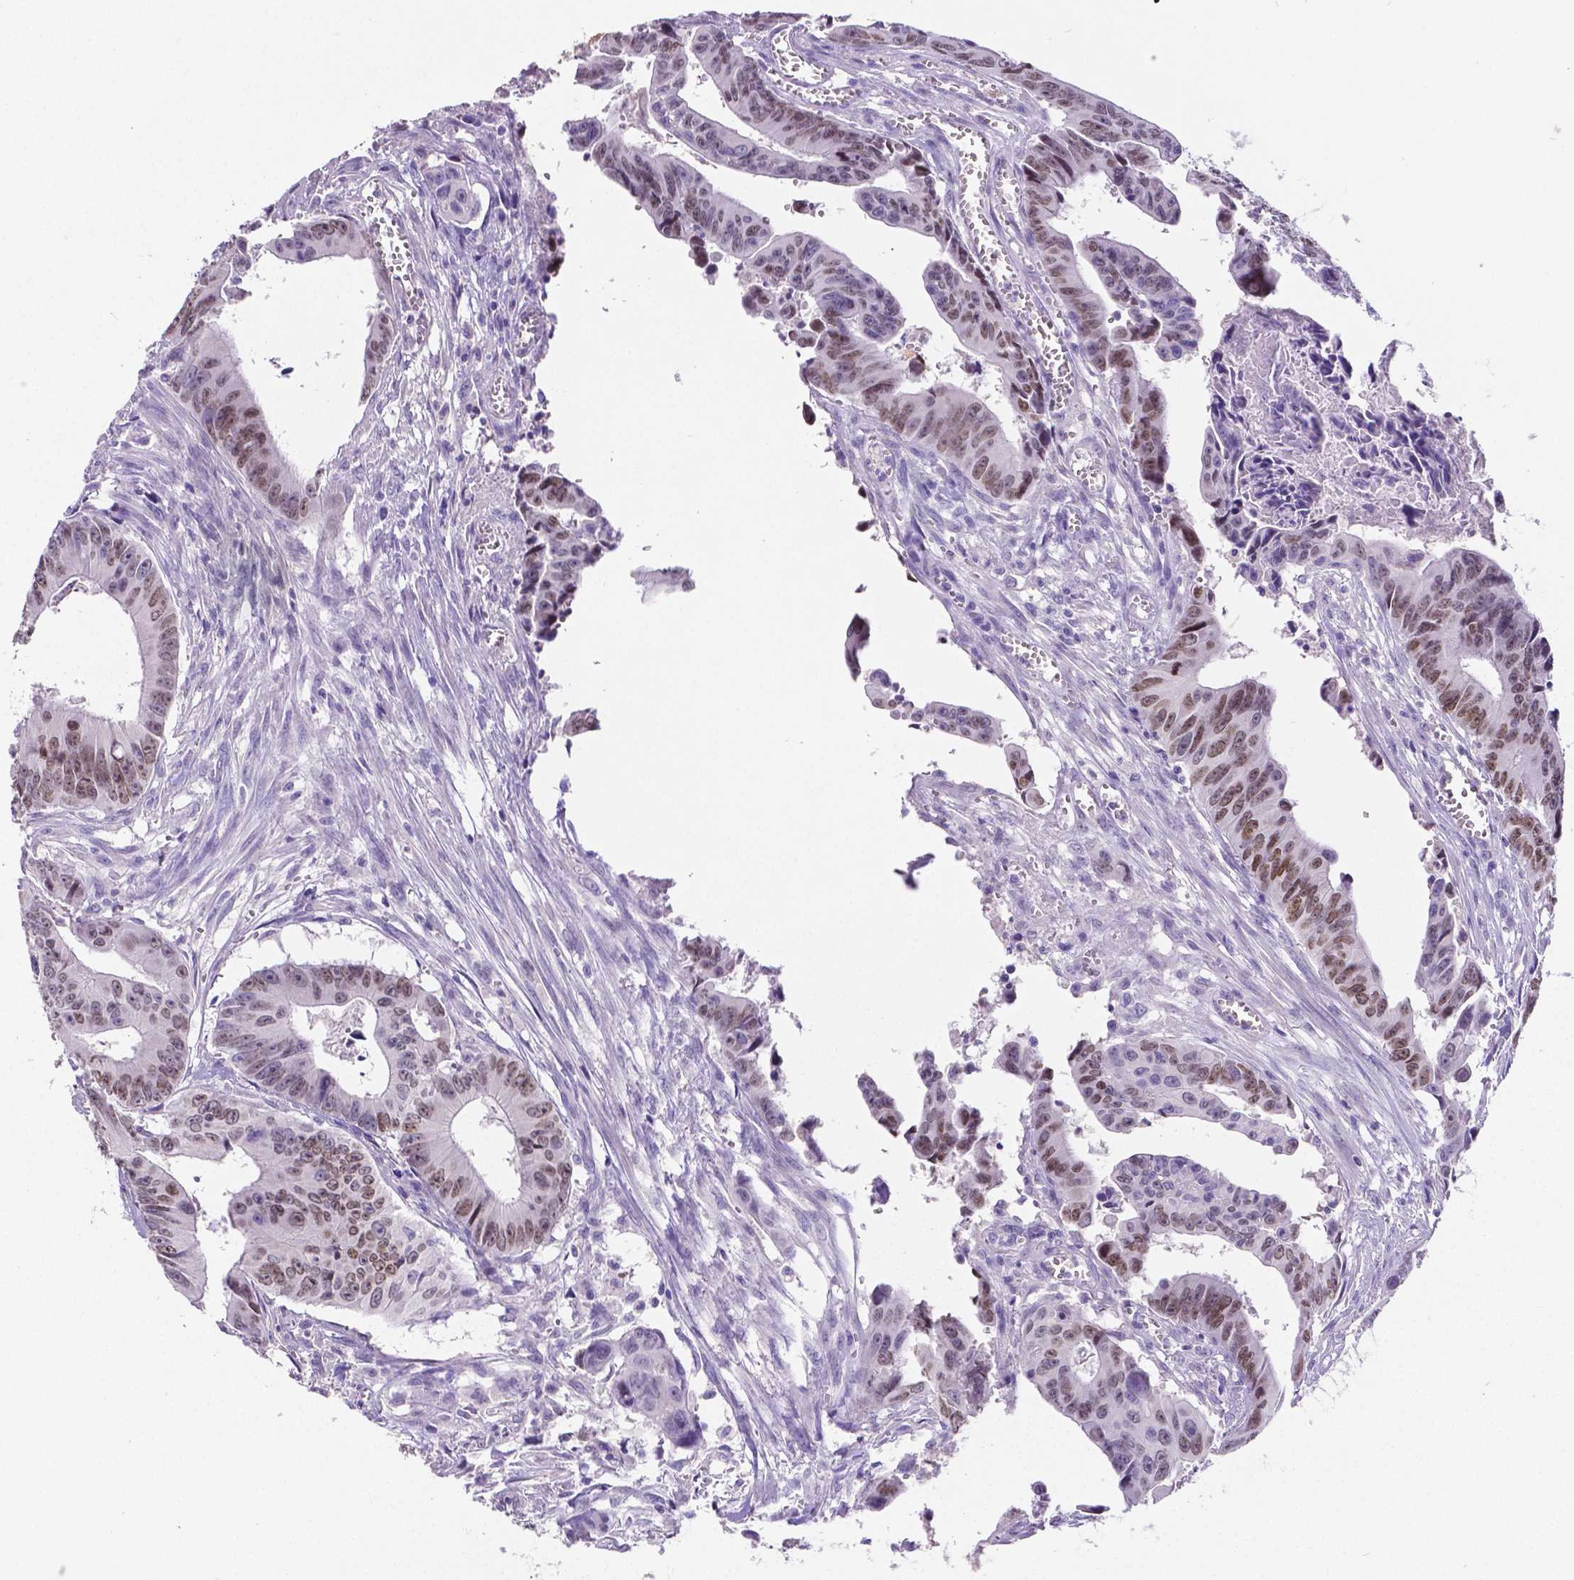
{"staining": {"intensity": "moderate", "quantity": ">75%", "location": "nuclear"}, "tissue": "colorectal cancer", "cell_type": "Tumor cells", "image_type": "cancer", "snomed": [{"axis": "morphology", "description": "Adenocarcinoma, NOS"}, {"axis": "topography", "description": "Colon"}], "caption": "IHC (DAB (3,3'-diaminobenzidine)) staining of adenocarcinoma (colorectal) displays moderate nuclear protein expression in about >75% of tumor cells. (Stains: DAB (3,3'-diaminobenzidine) in brown, nuclei in blue, Microscopy: brightfield microscopy at high magnification).", "gene": "SATB2", "patient": {"sex": "female", "age": 87}}